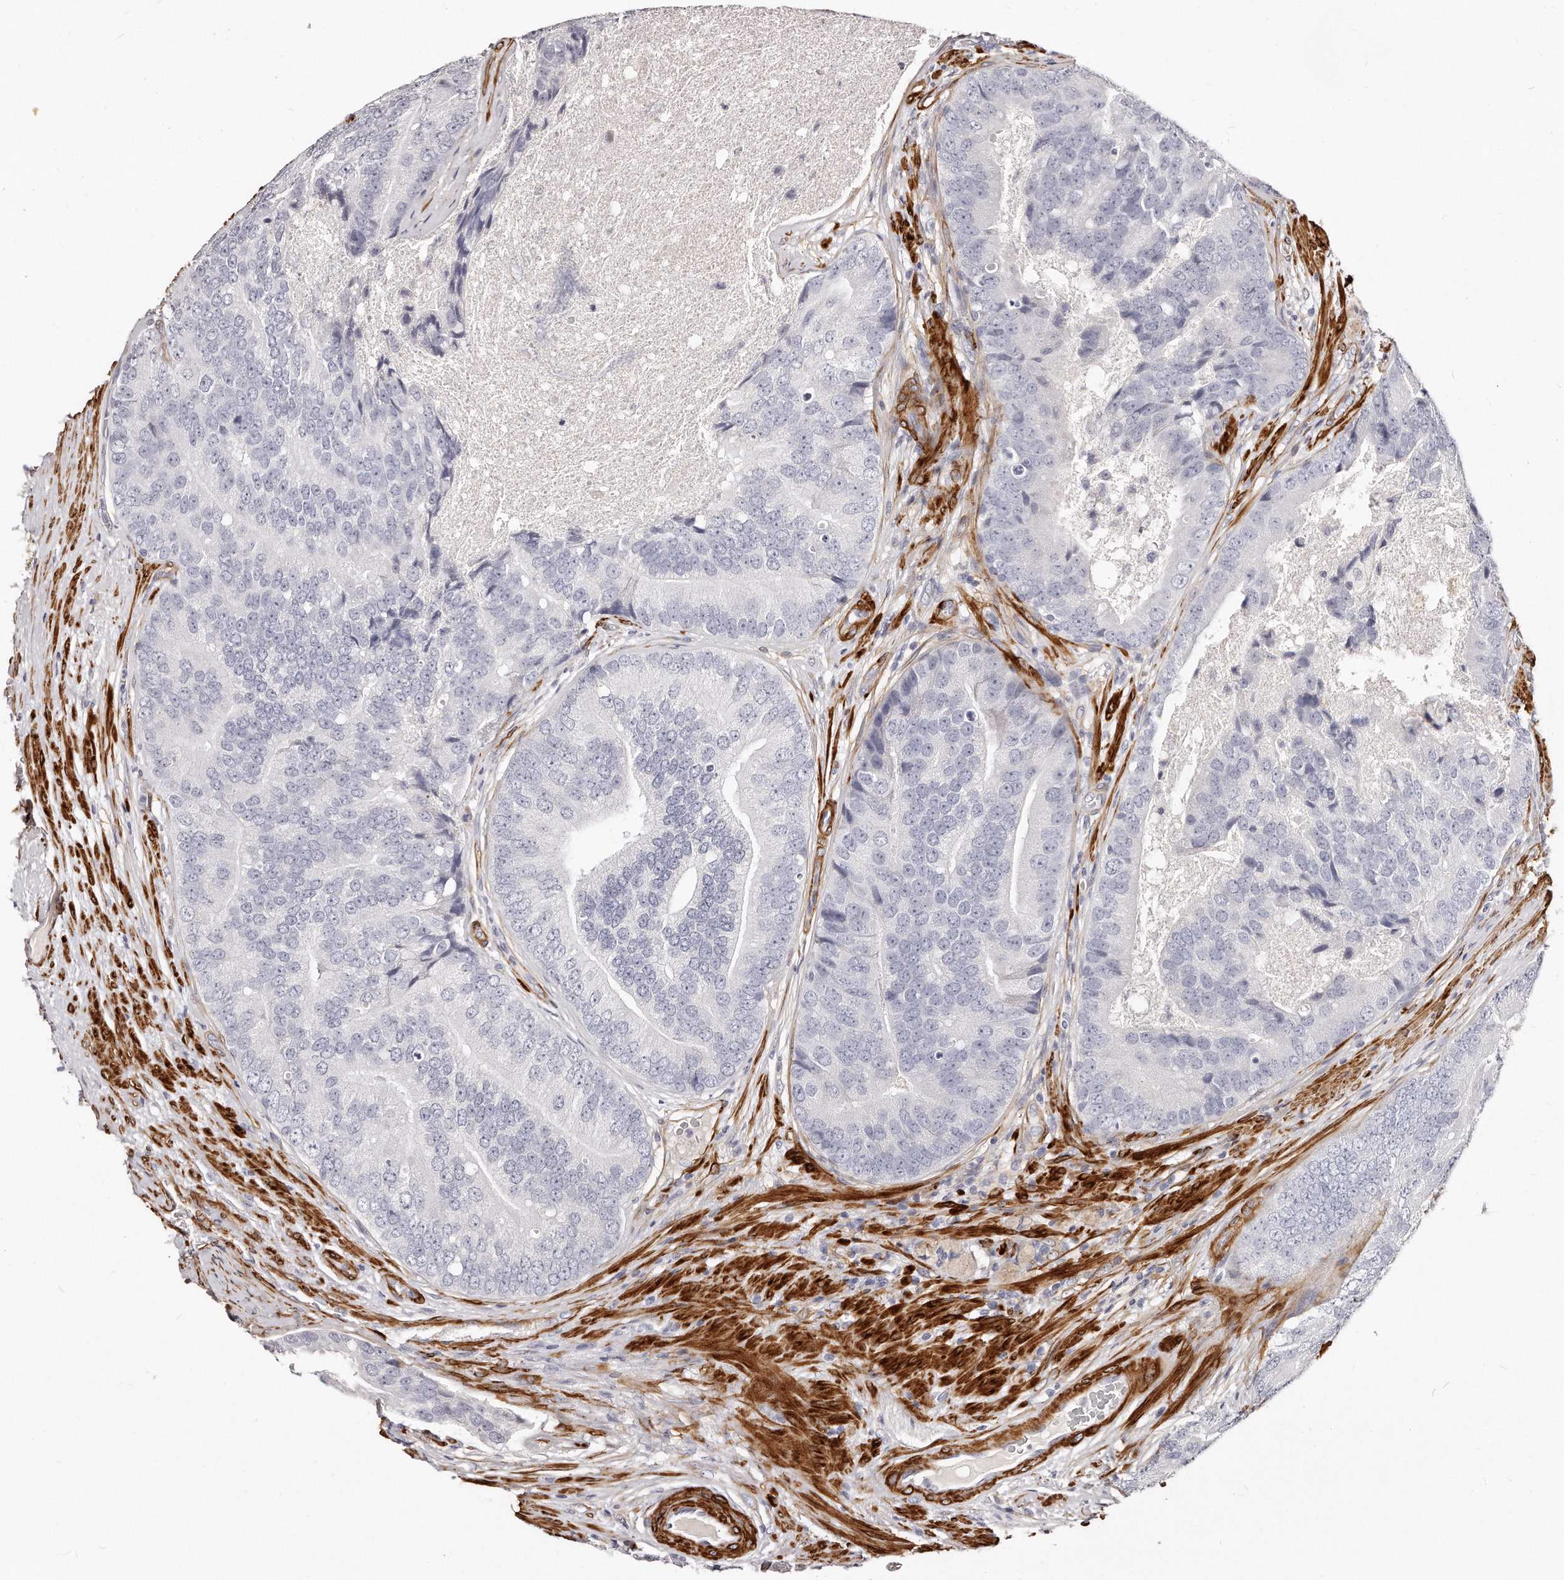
{"staining": {"intensity": "negative", "quantity": "none", "location": "none"}, "tissue": "prostate cancer", "cell_type": "Tumor cells", "image_type": "cancer", "snomed": [{"axis": "morphology", "description": "Adenocarcinoma, High grade"}, {"axis": "topography", "description": "Prostate"}], "caption": "An image of human prostate high-grade adenocarcinoma is negative for staining in tumor cells.", "gene": "LMOD1", "patient": {"sex": "male", "age": 70}}